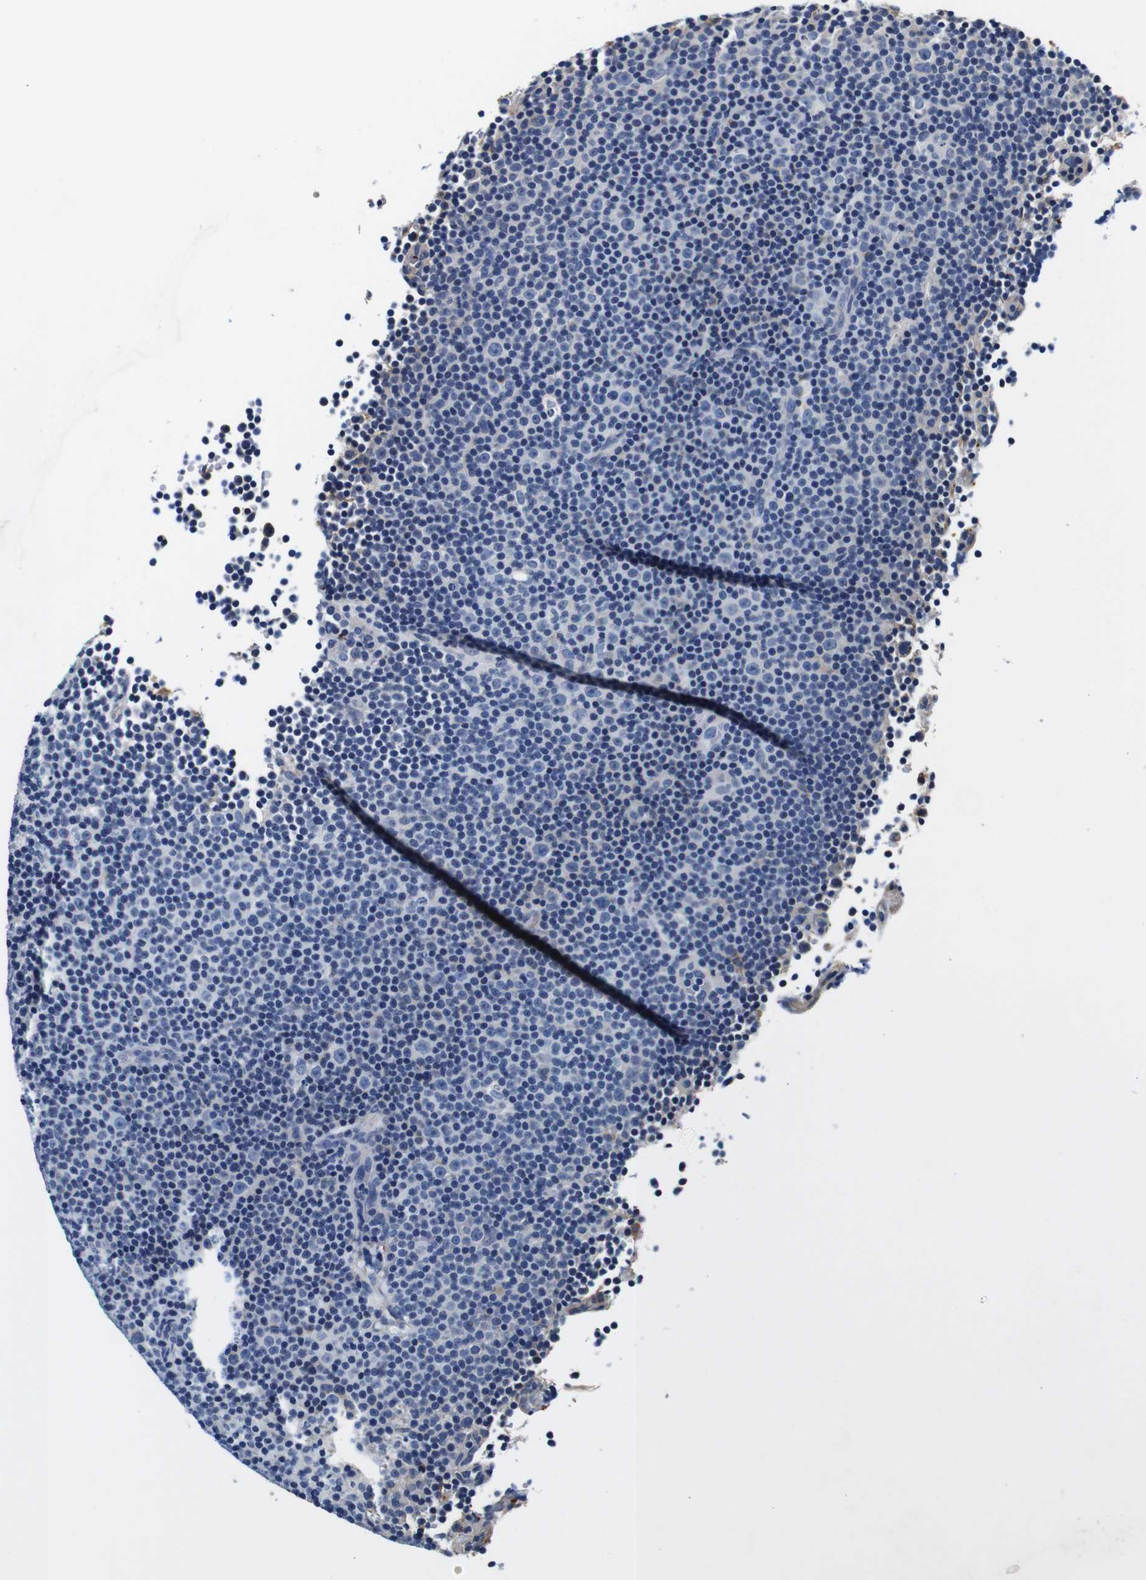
{"staining": {"intensity": "negative", "quantity": "none", "location": "none"}, "tissue": "lymphoma", "cell_type": "Tumor cells", "image_type": "cancer", "snomed": [{"axis": "morphology", "description": "Malignant lymphoma, non-Hodgkin's type, Low grade"}, {"axis": "topography", "description": "Lymph node"}], "caption": "Immunohistochemical staining of lymphoma reveals no significant staining in tumor cells.", "gene": "GP1BA", "patient": {"sex": "female", "age": 67}}